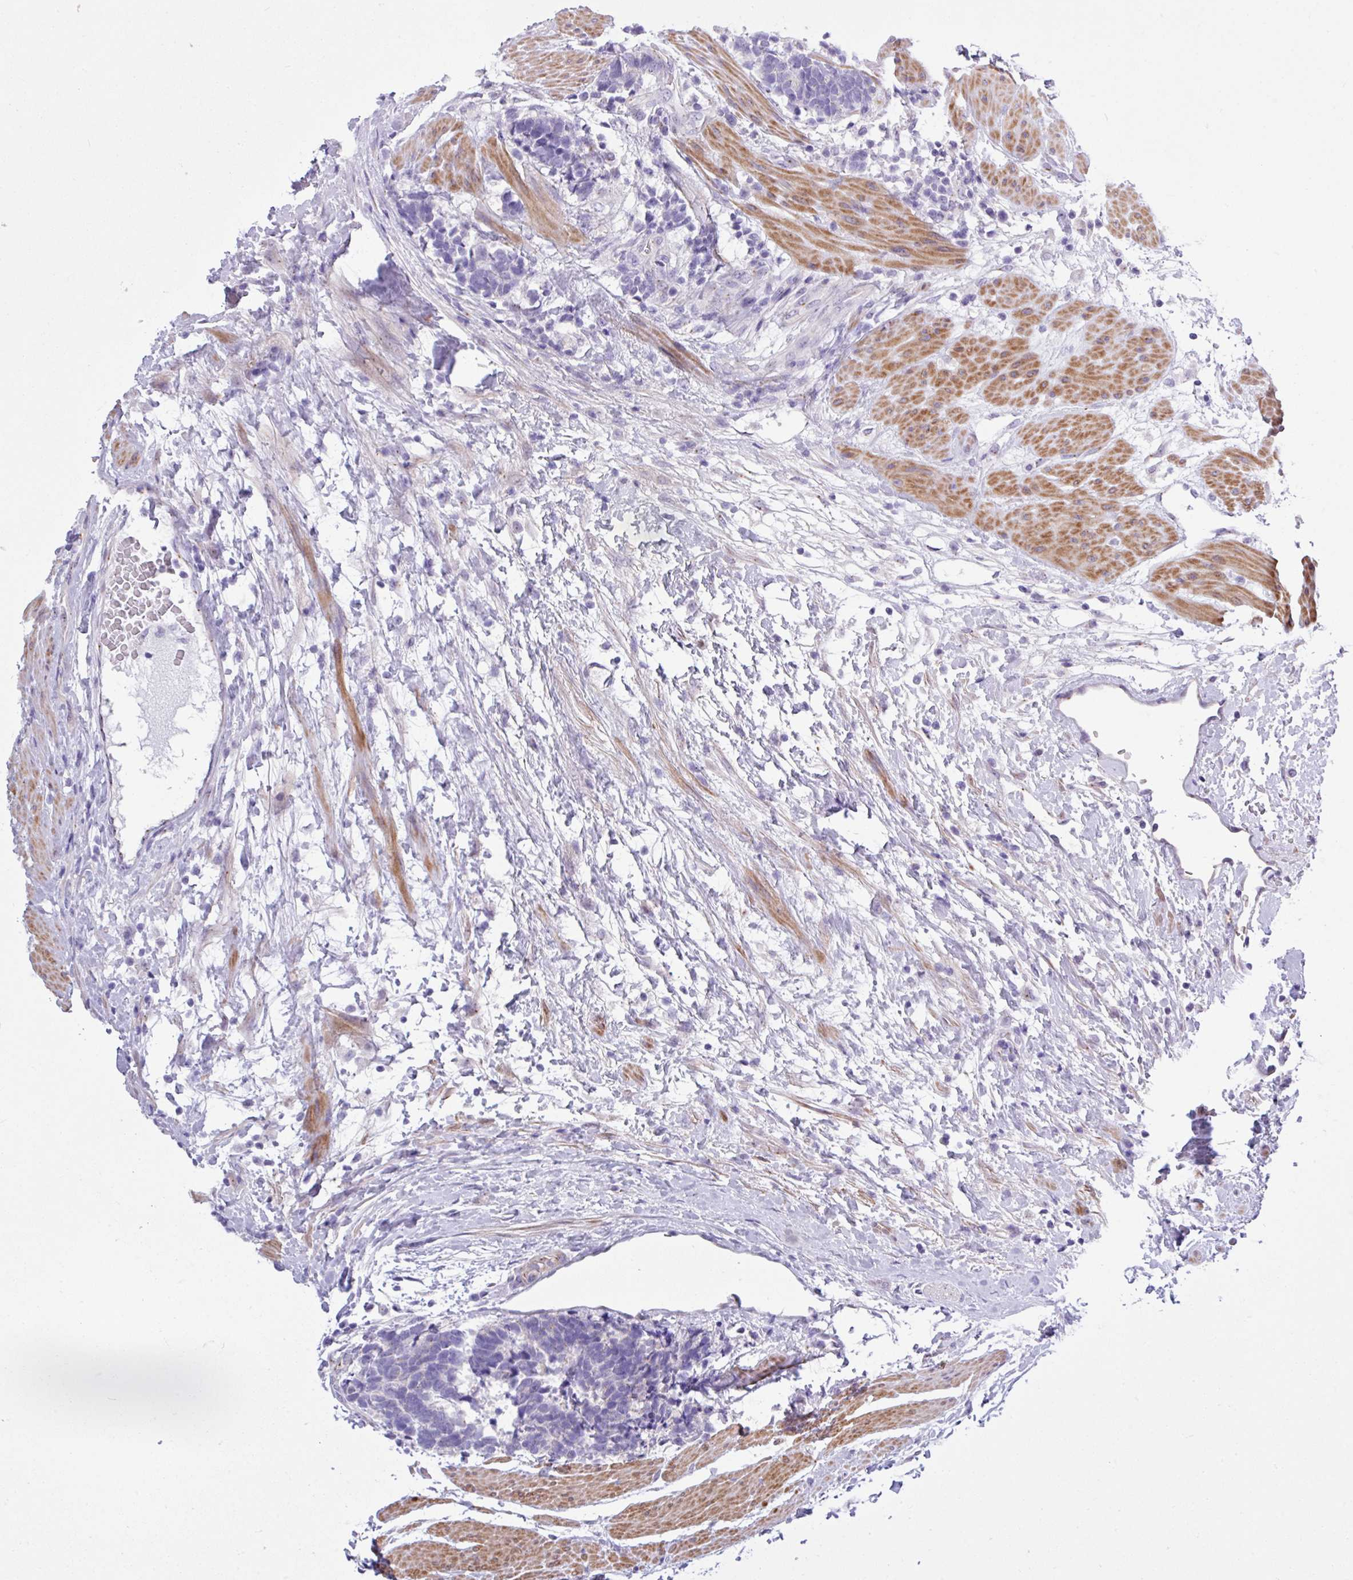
{"staining": {"intensity": "negative", "quantity": "none", "location": "none"}, "tissue": "carcinoid", "cell_type": "Tumor cells", "image_type": "cancer", "snomed": [{"axis": "morphology", "description": "Carcinoid, malignant, NOS"}, {"axis": "topography", "description": "Colon"}], "caption": "Protein analysis of carcinoid (malignant) exhibits no significant staining in tumor cells.", "gene": "SPINK8", "patient": {"sex": "female", "age": 52}}